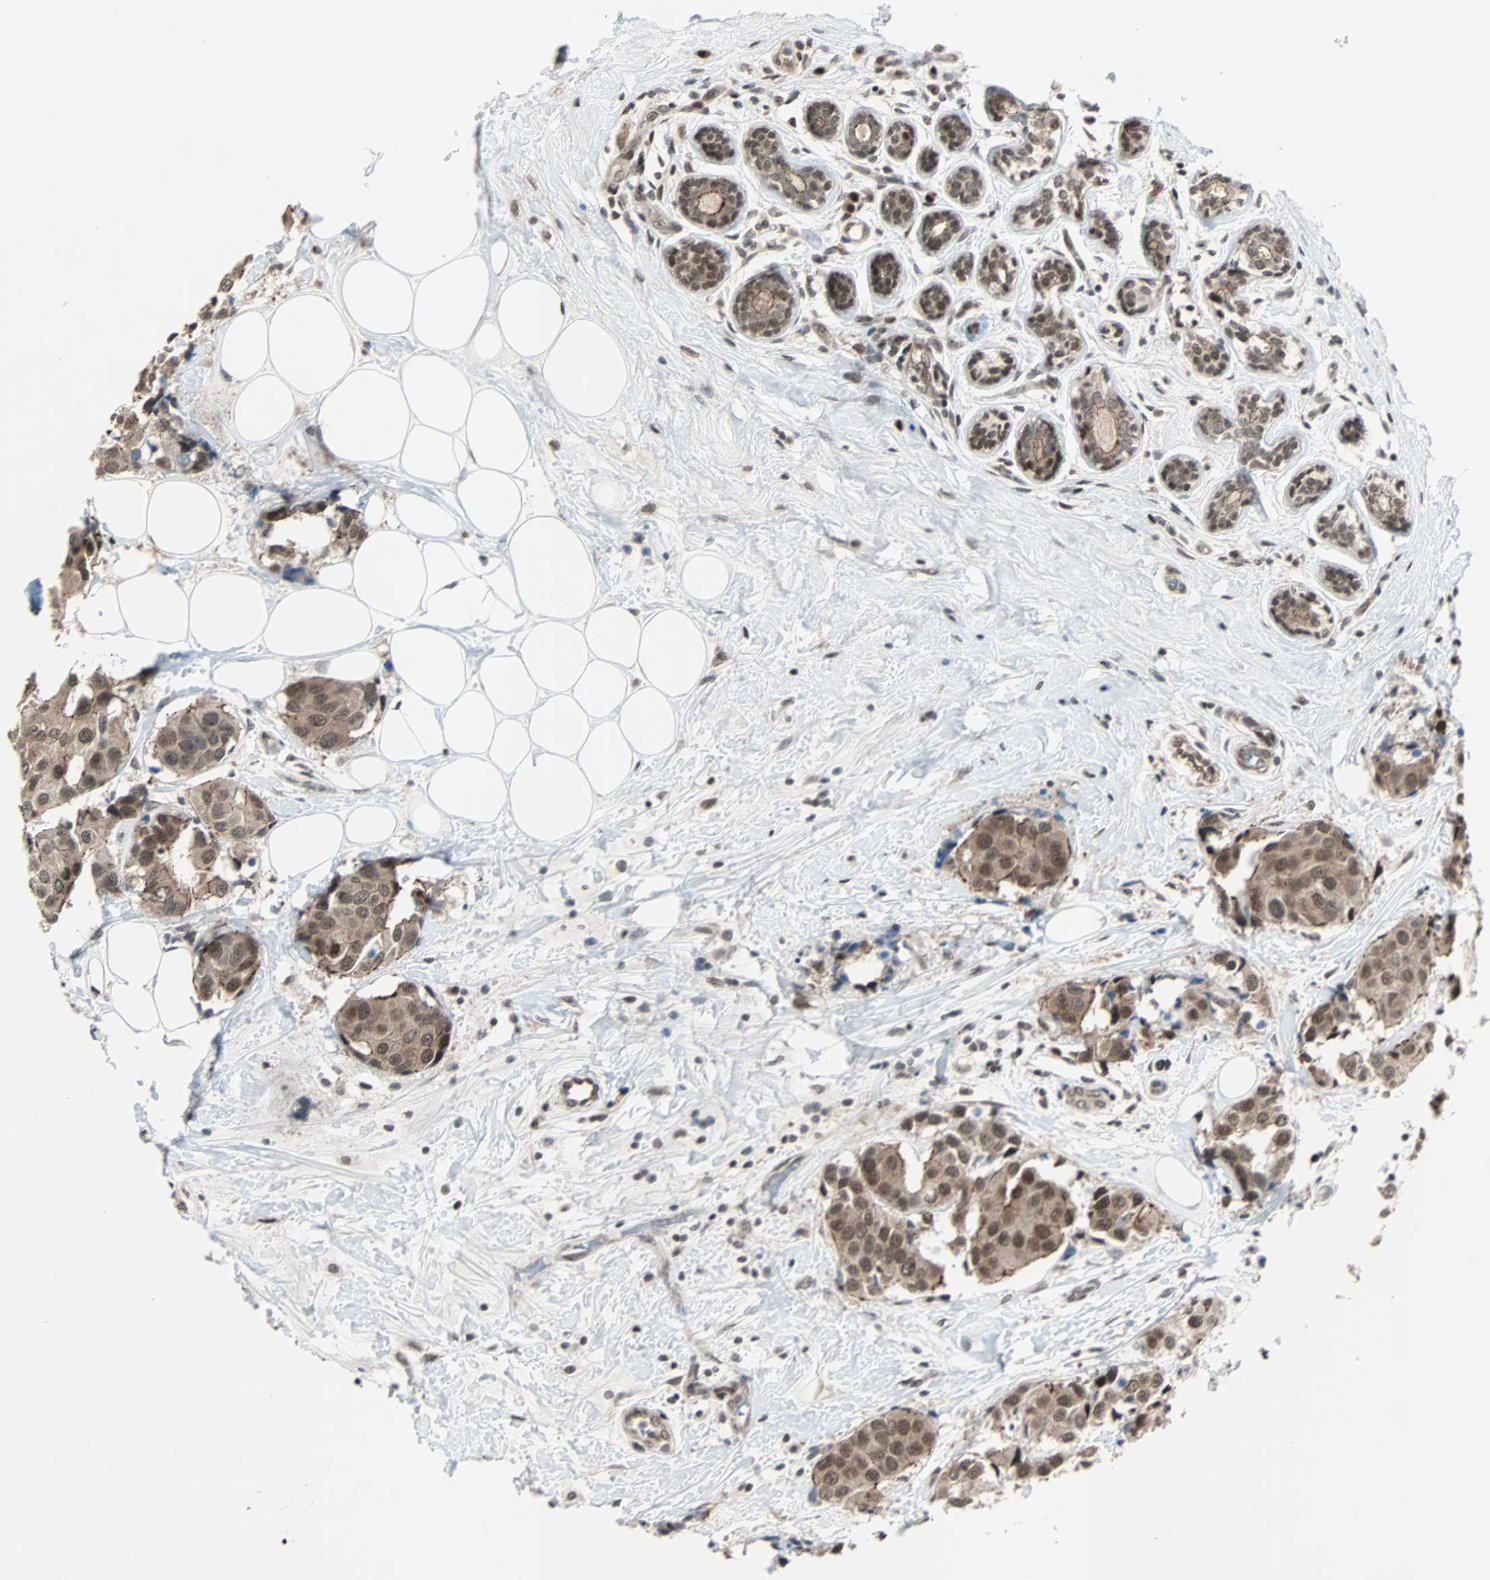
{"staining": {"intensity": "moderate", "quantity": ">75%", "location": "cytoplasmic/membranous,nuclear"}, "tissue": "breast cancer", "cell_type": "Tumor cells", "image_type": "cancer", "snomed": [{"axis": "morphology", "description": "Normal tissue, NOS"}, {"axis": "morphology", "description": "Duct carcinoma"}, {"axis": "topography", "description": "Breast"}], "caption": "Immunohistochemical staining of human breast cancer (intraductal carcinoma) demonstrates moderate cytoplasmic/membranous and nuclear protein positivity in approximately >75% of tumor cells.", "gene": "CBX4", "patient": {"sex": "female", "age": 39}}